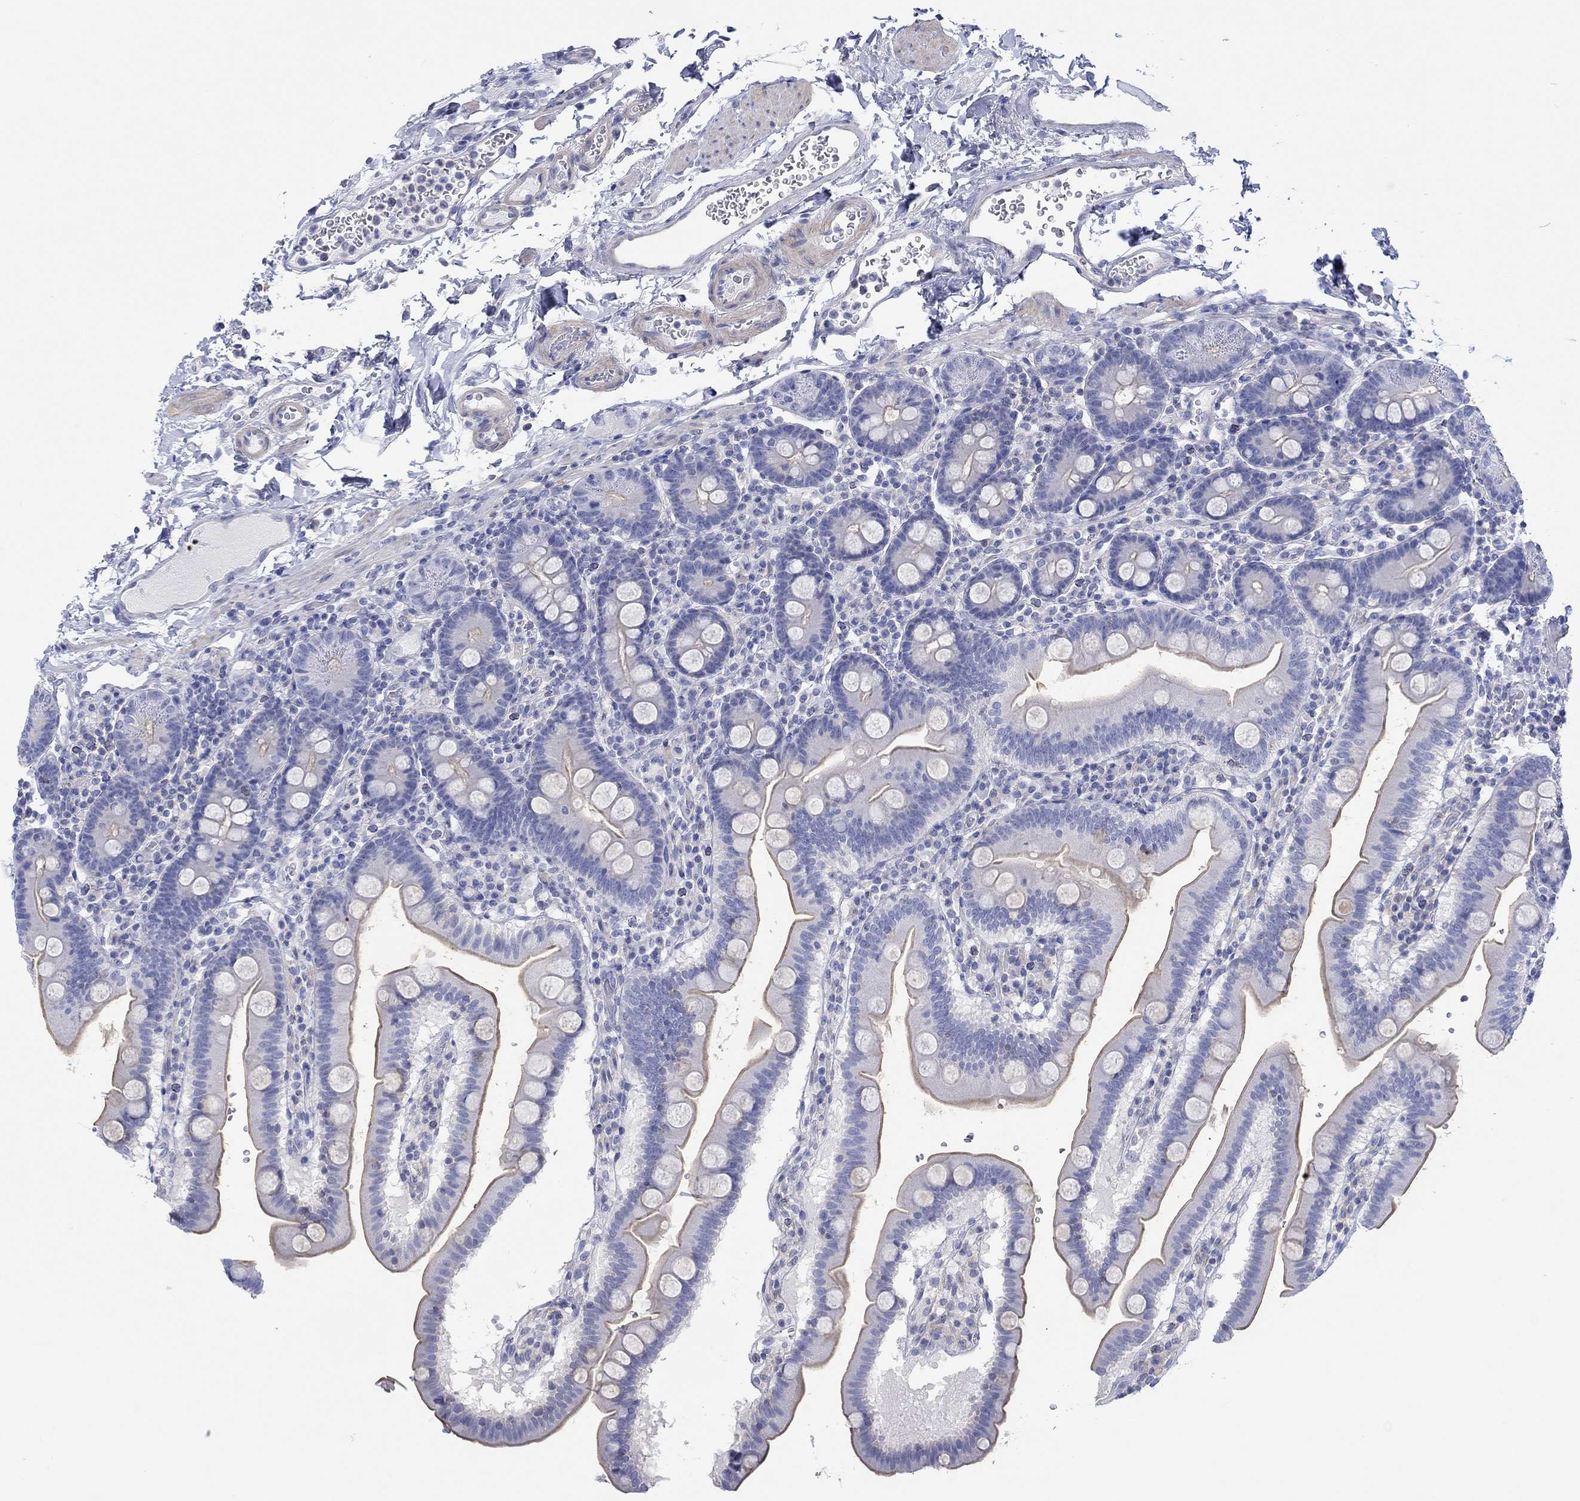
{"staining": {"intensity": "weak", "quantity": "<25%", "location": "cytoplasmic/membranous"}, "tissue": "duodenum", "cell_type": "Glandular cells", "image_type": "normal", "snomed": [{"axis": "morphology", "description": "Normal tissue, NOS"}, {"axis": "topography", "description": "Duodenum"}], "caption": "This is an immunohistochemistry (IHC) image of benign duodenum. There is no staining in glandular cells.", "gene": "PPIL6", "patient": {"sex": "male", "age": 59}}